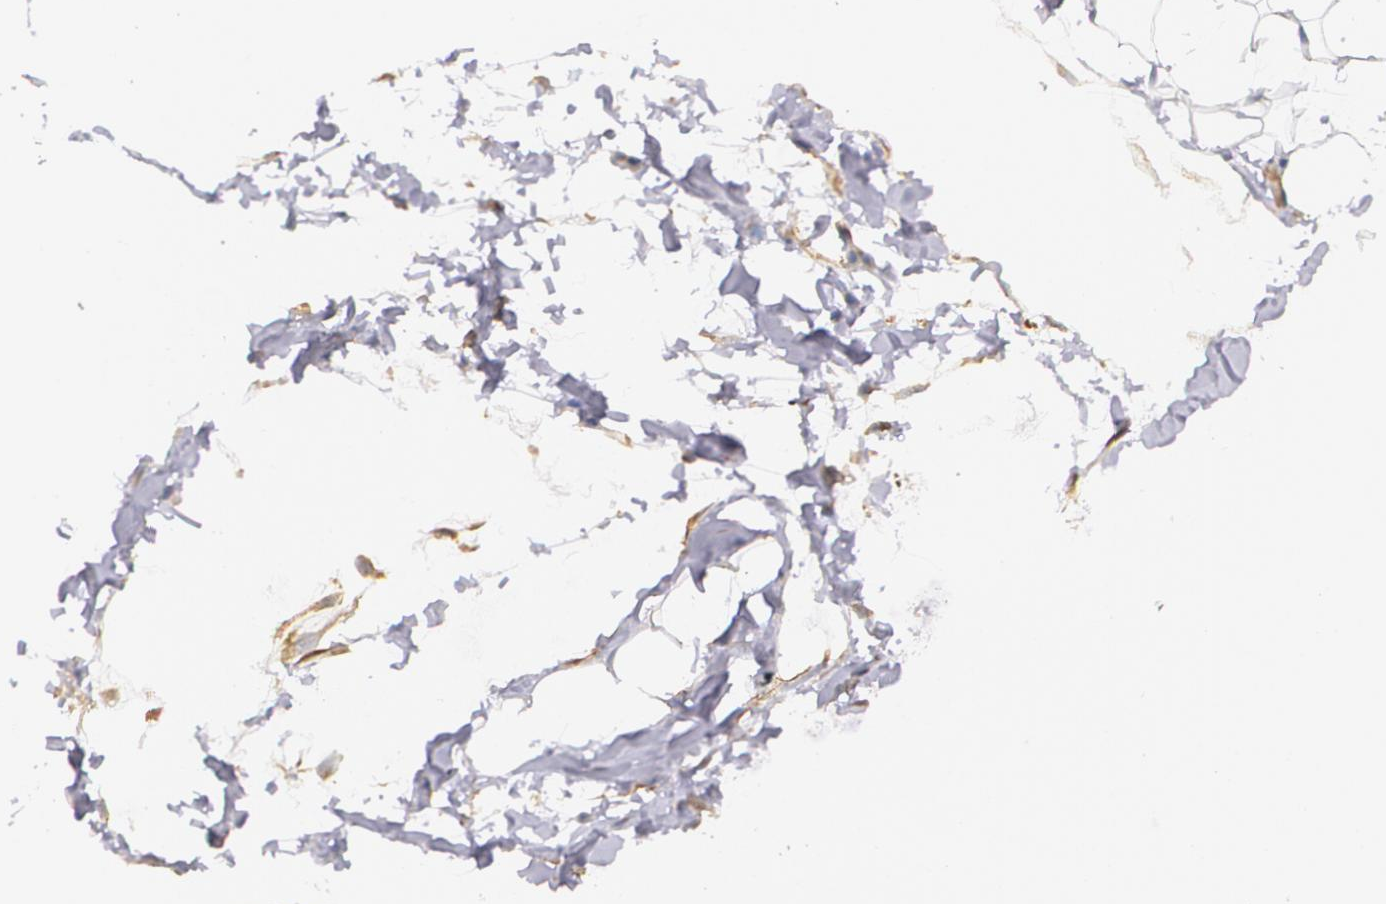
{"staining": {"intensity": "negative", "quantity": "none", "location": "none"}, "tissue": "adipose tissue", "cell_type": "Adipocytes", "image_type": "normal", "snomed": [{"axis": "morphology", "description": "Normal tissue, NOS"}, {"axis": "topography", "description": "Soft tissue"}], "caption": "Image shows no protein positivity in adipocytes of unremarkable adipose tissue. (DAB (3,3'-diaminobenzidine) immunohistochemistry, high magnification).", "gene": "TJP1", "patient": {"sex": "male", "age": 26}}